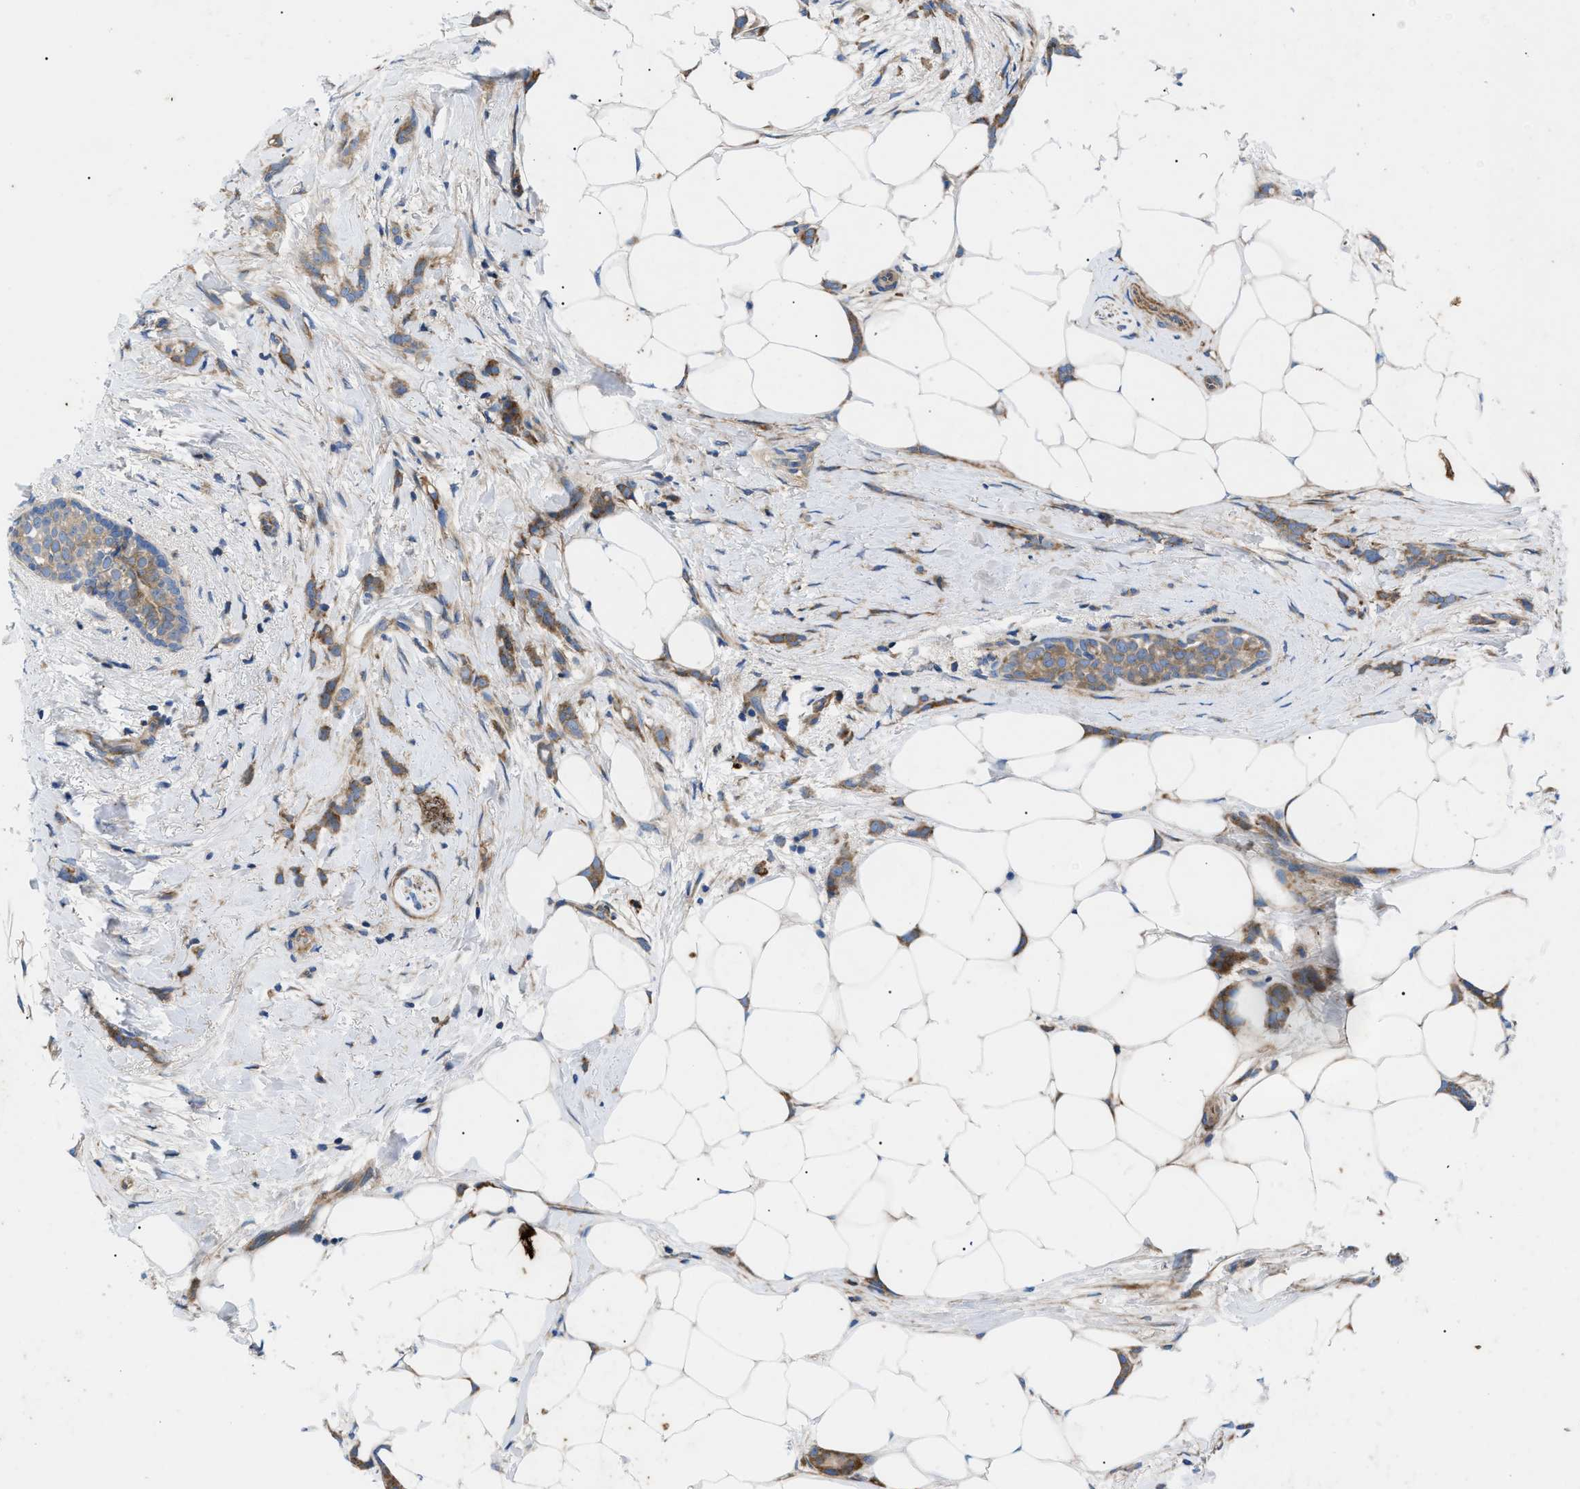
{"staining": {"intensity": "moderate", "quantity": ">75%", "location": "cytoplasmic/membranous"}, "tissue": "breast cancer", "cell_type": "Tumor cells", "image_type": "cancer", "snomed": [{"axis": "morphology", "description": "Lobular carcinoma, in situ"}, {"axis": "morphology", "description": "Lobular carcinoma"}, {"axis": "topography", "description": "Breast"}], "caption": "High-power microscopy captured an IHC photomicrograph of breast lobular carcinoma in situ, revealing moderate cytoplasmic/membranous expression in approximately >75% of tumor cells.", "gene": "HSPB8", "patient": {"sex": "female", "age": 41}}